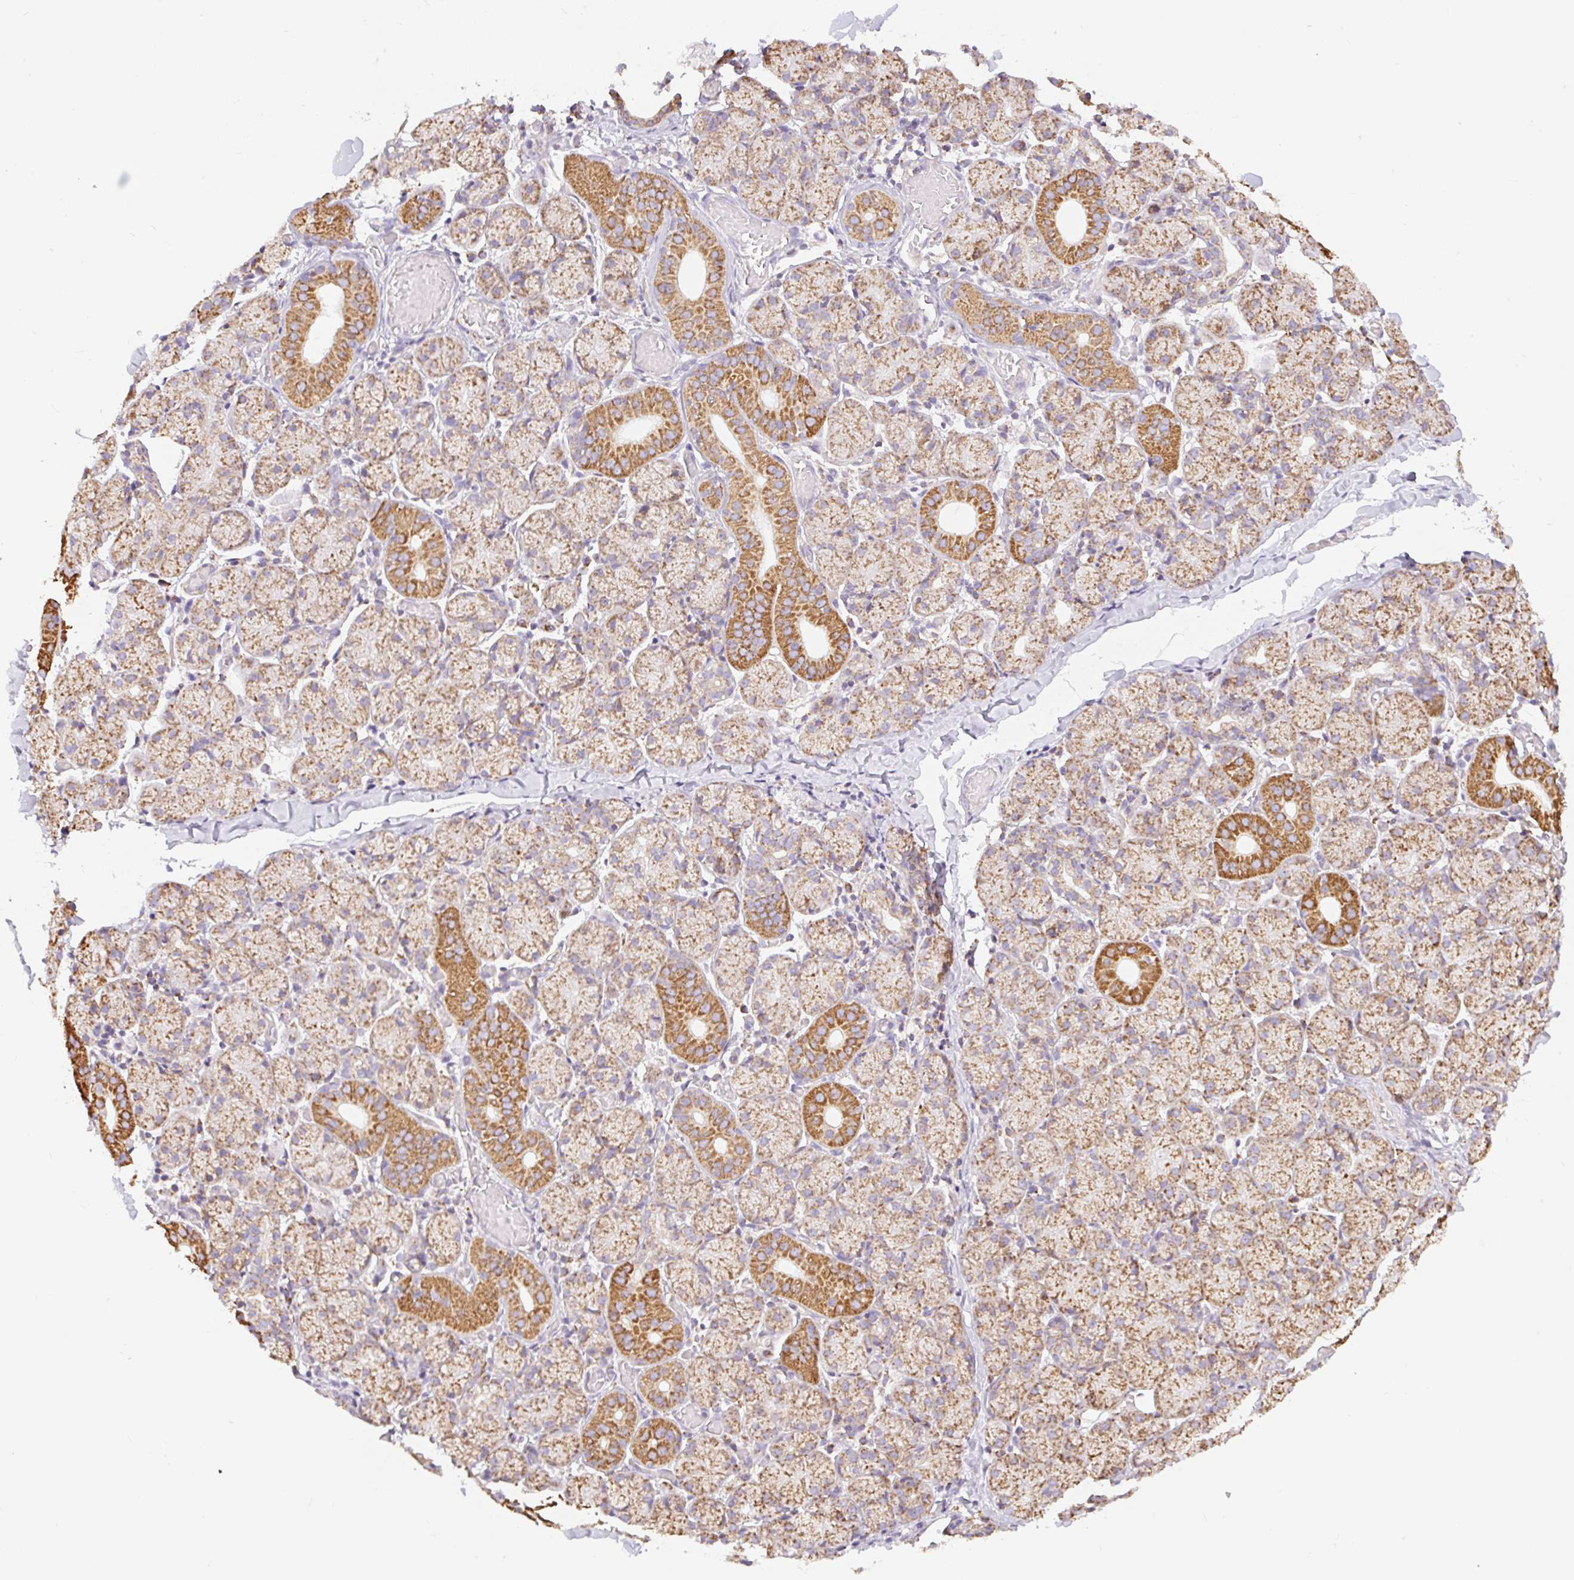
{"staining": {"intensity": "strong", "quantity": "25%-75%", "location": "cytoplasmic/membranous"}, "tissue": "salivary gland", "cell_type": "Glandular cells", "image_type": "normal", "snomed": [{"axis": "morphology", "description": "Normal tissue, NOS"}, {"axis": "topography", "description": "Salivary gland"}], "caption": "Protein staining of unremarkable salivary gland reveals strong cytoplasmic/membranous staining in approximately 25%-75% of glandular cells. (DAB IHC, brown staining for protein, blue staining for nuclei).", "gene": "DAAM2", "patient": {"sex": "female", "age": 24}}